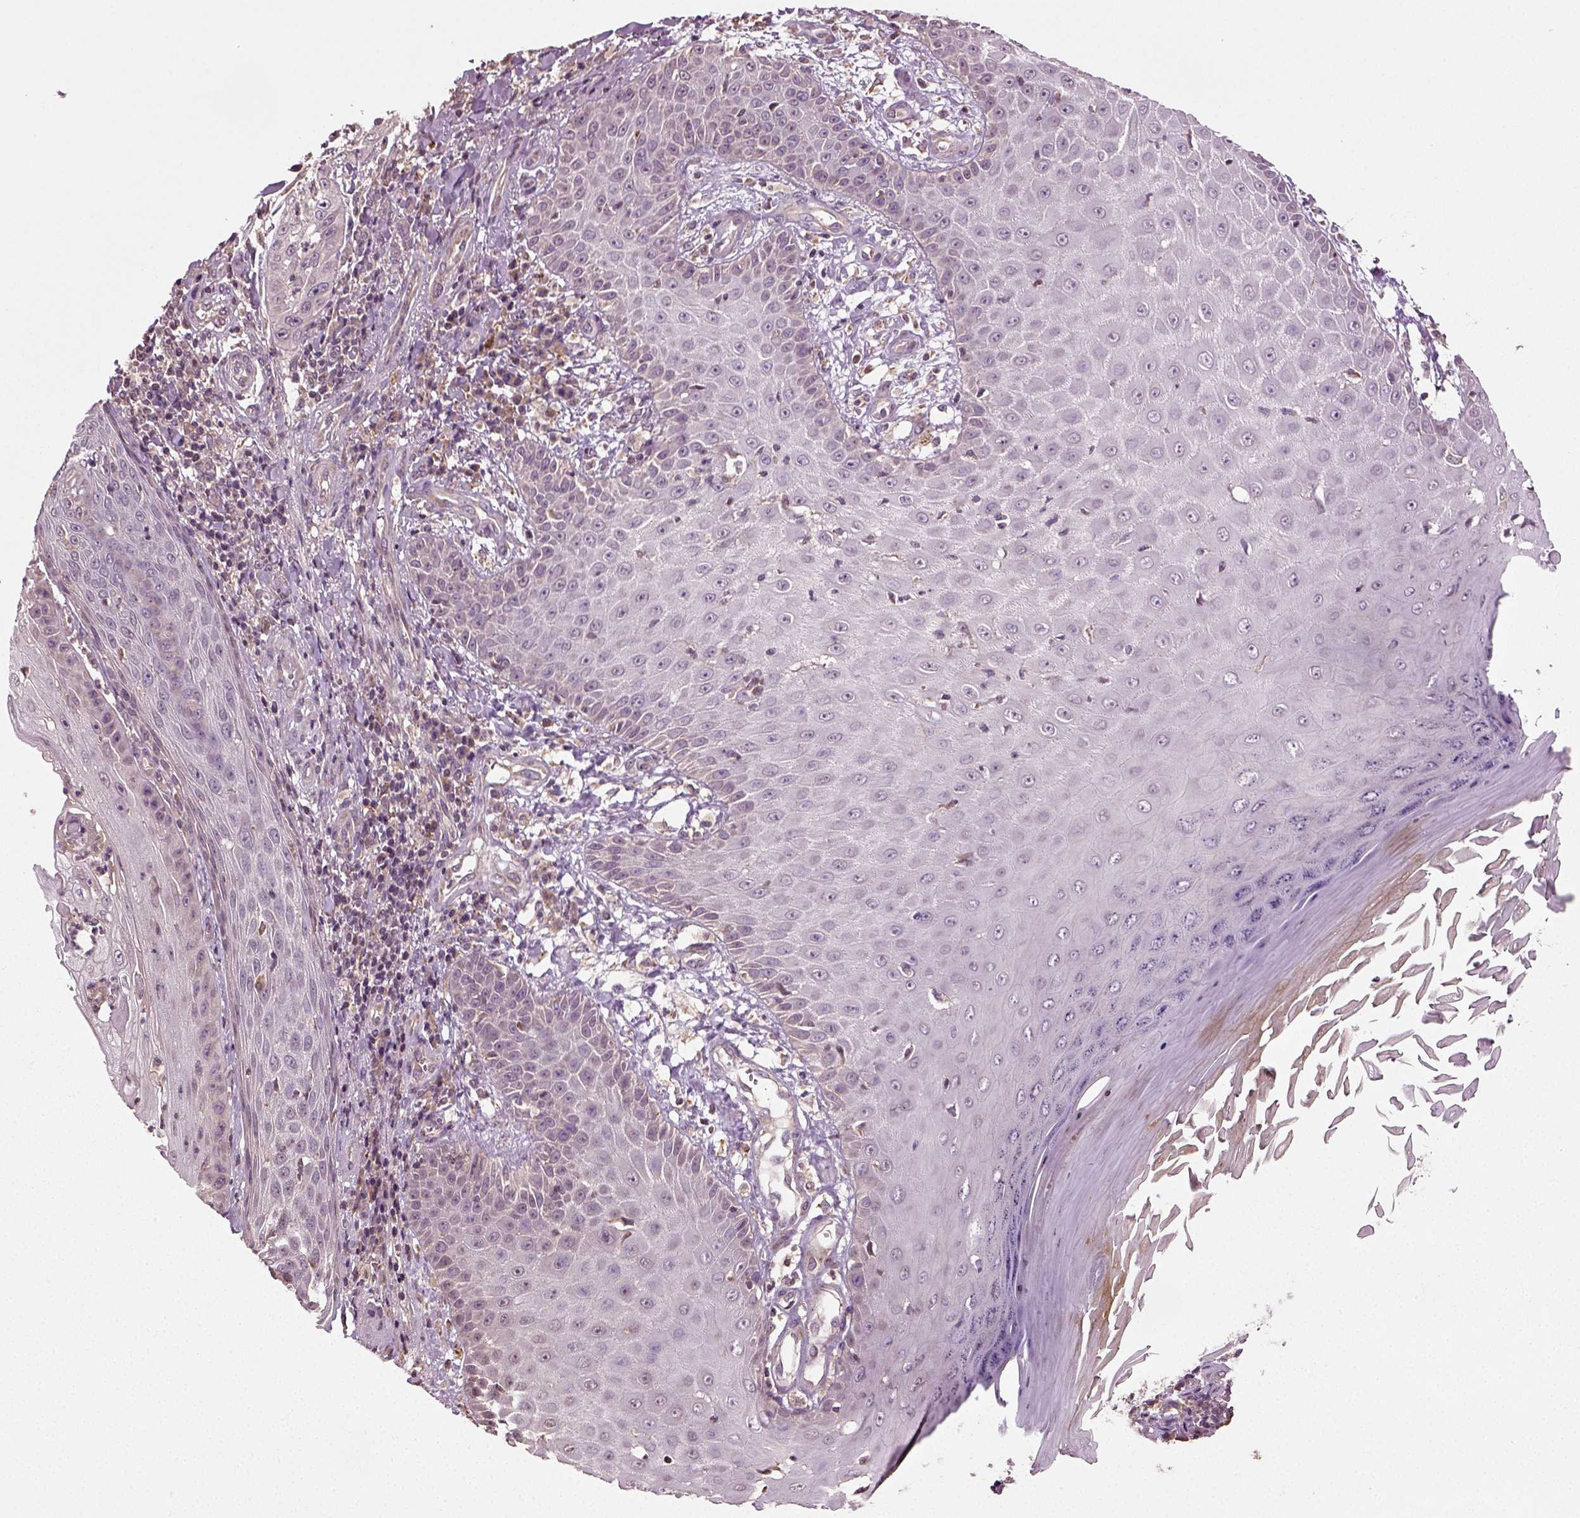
{"staining": {"intensity": "negative", "quantity": "none", "location": "none"}, "tissue": "skin cancer", "cell_type": "Tumor cells", "image_type": "cancer", "snomed": [{"axis": "morphology", "description": "Squamous cell carcinoma, NOS"}, {"axis": "topography", "description": "Skin"}], "caption": "The IHC image has no significant positivity in tumor cells of skin squamous cell carcinoma tissue.", "gene": "ERV3-1", "patient": {"sex": "male", "age": 70}}